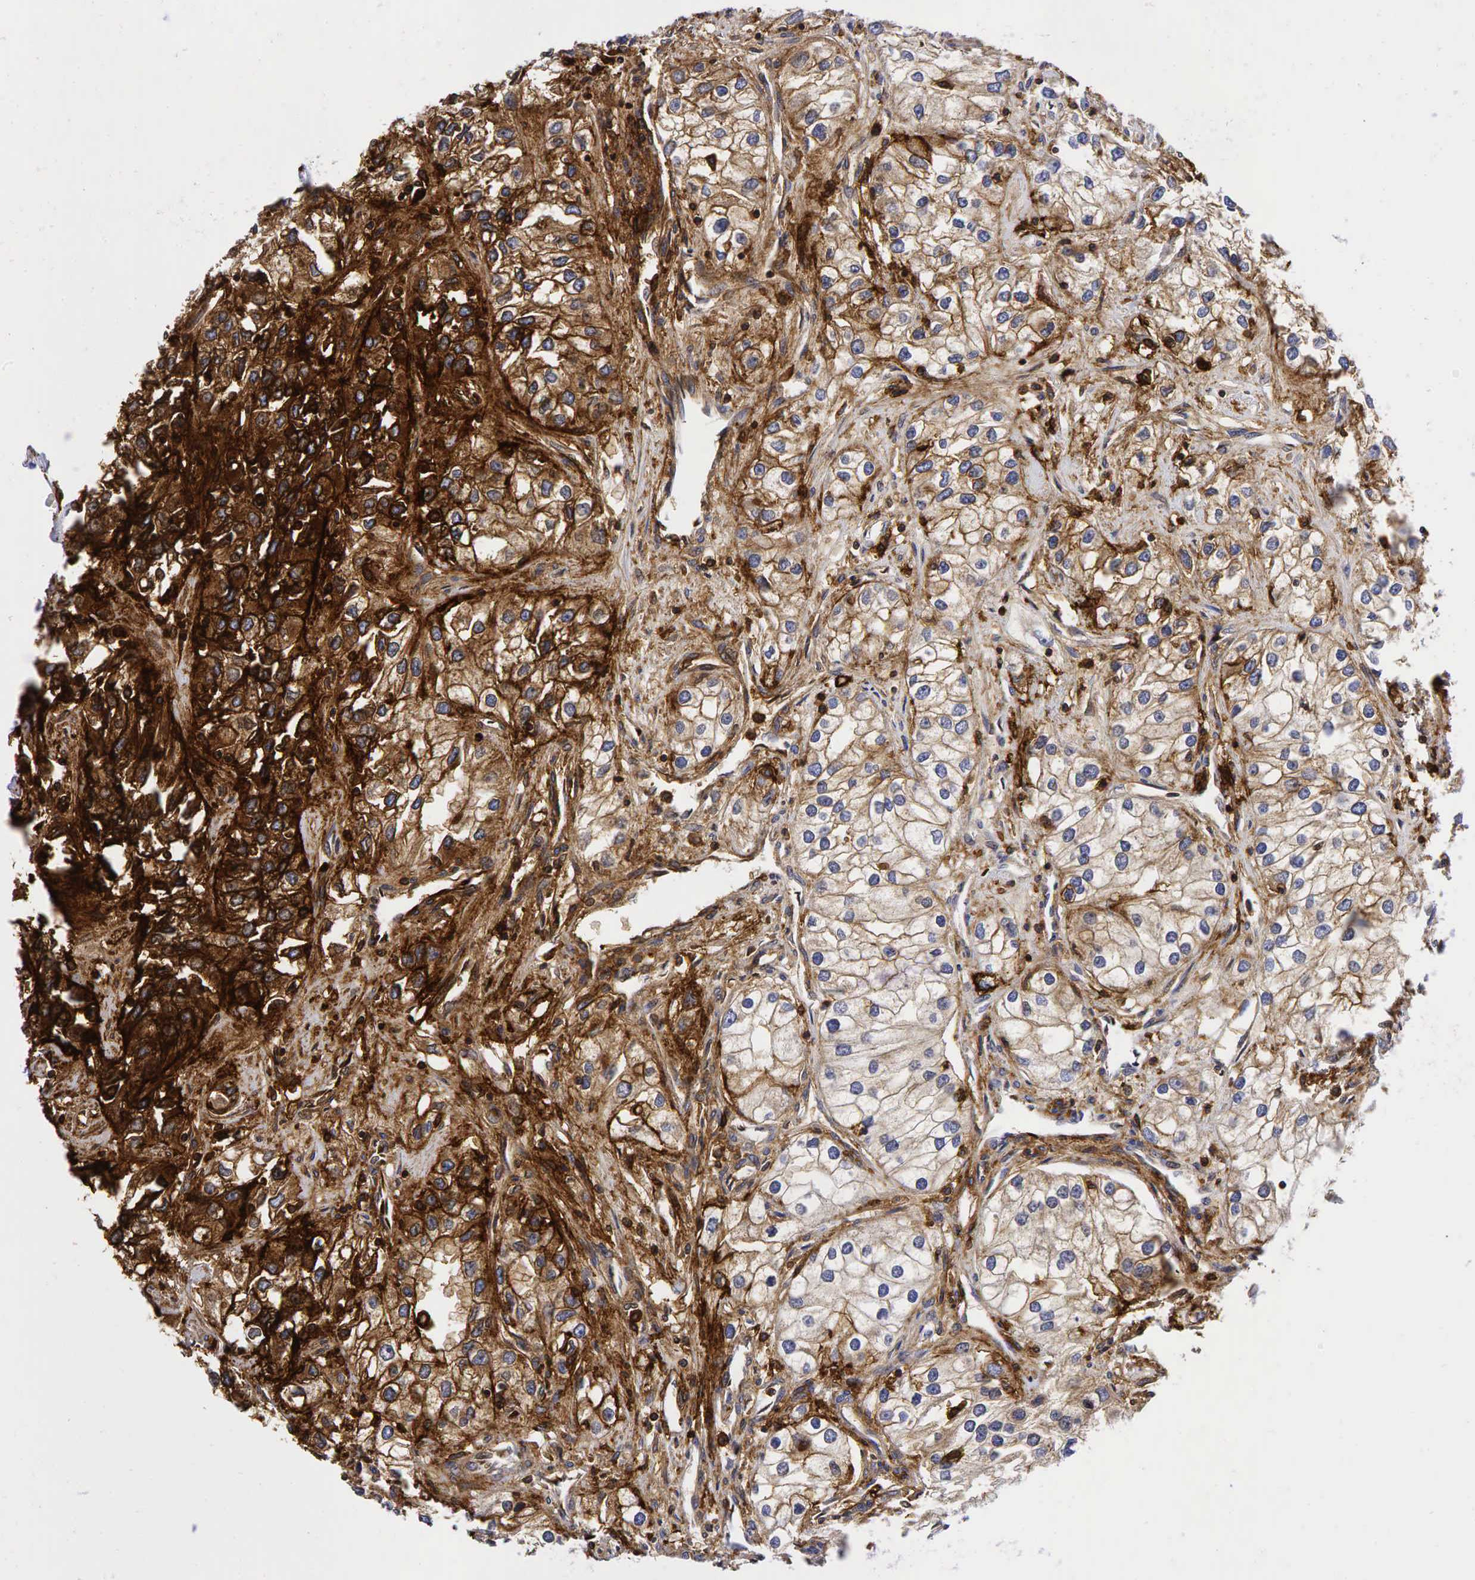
{"staining": {"intensity": "moderate", "quantity": "<25%", "location": "cytoplasmic/membranous"}, "tissue": "renal cancer", "cell_type": "Tumor cells", "image_type": "cancer", "snomed": [{"axis": "morphology", "description": "Adenocarcinoma, NOS"}, {"axis": "topography", "description": "Kidney"}], "caption": "This image shows immunohistochemistry staining of human renal adenocarcinoma, with low moderate cytoplasmic/membranous positivity in about <25% of tumor cells.", "gene": "CD44", "patient": {"sex": "male", "age": 57}}